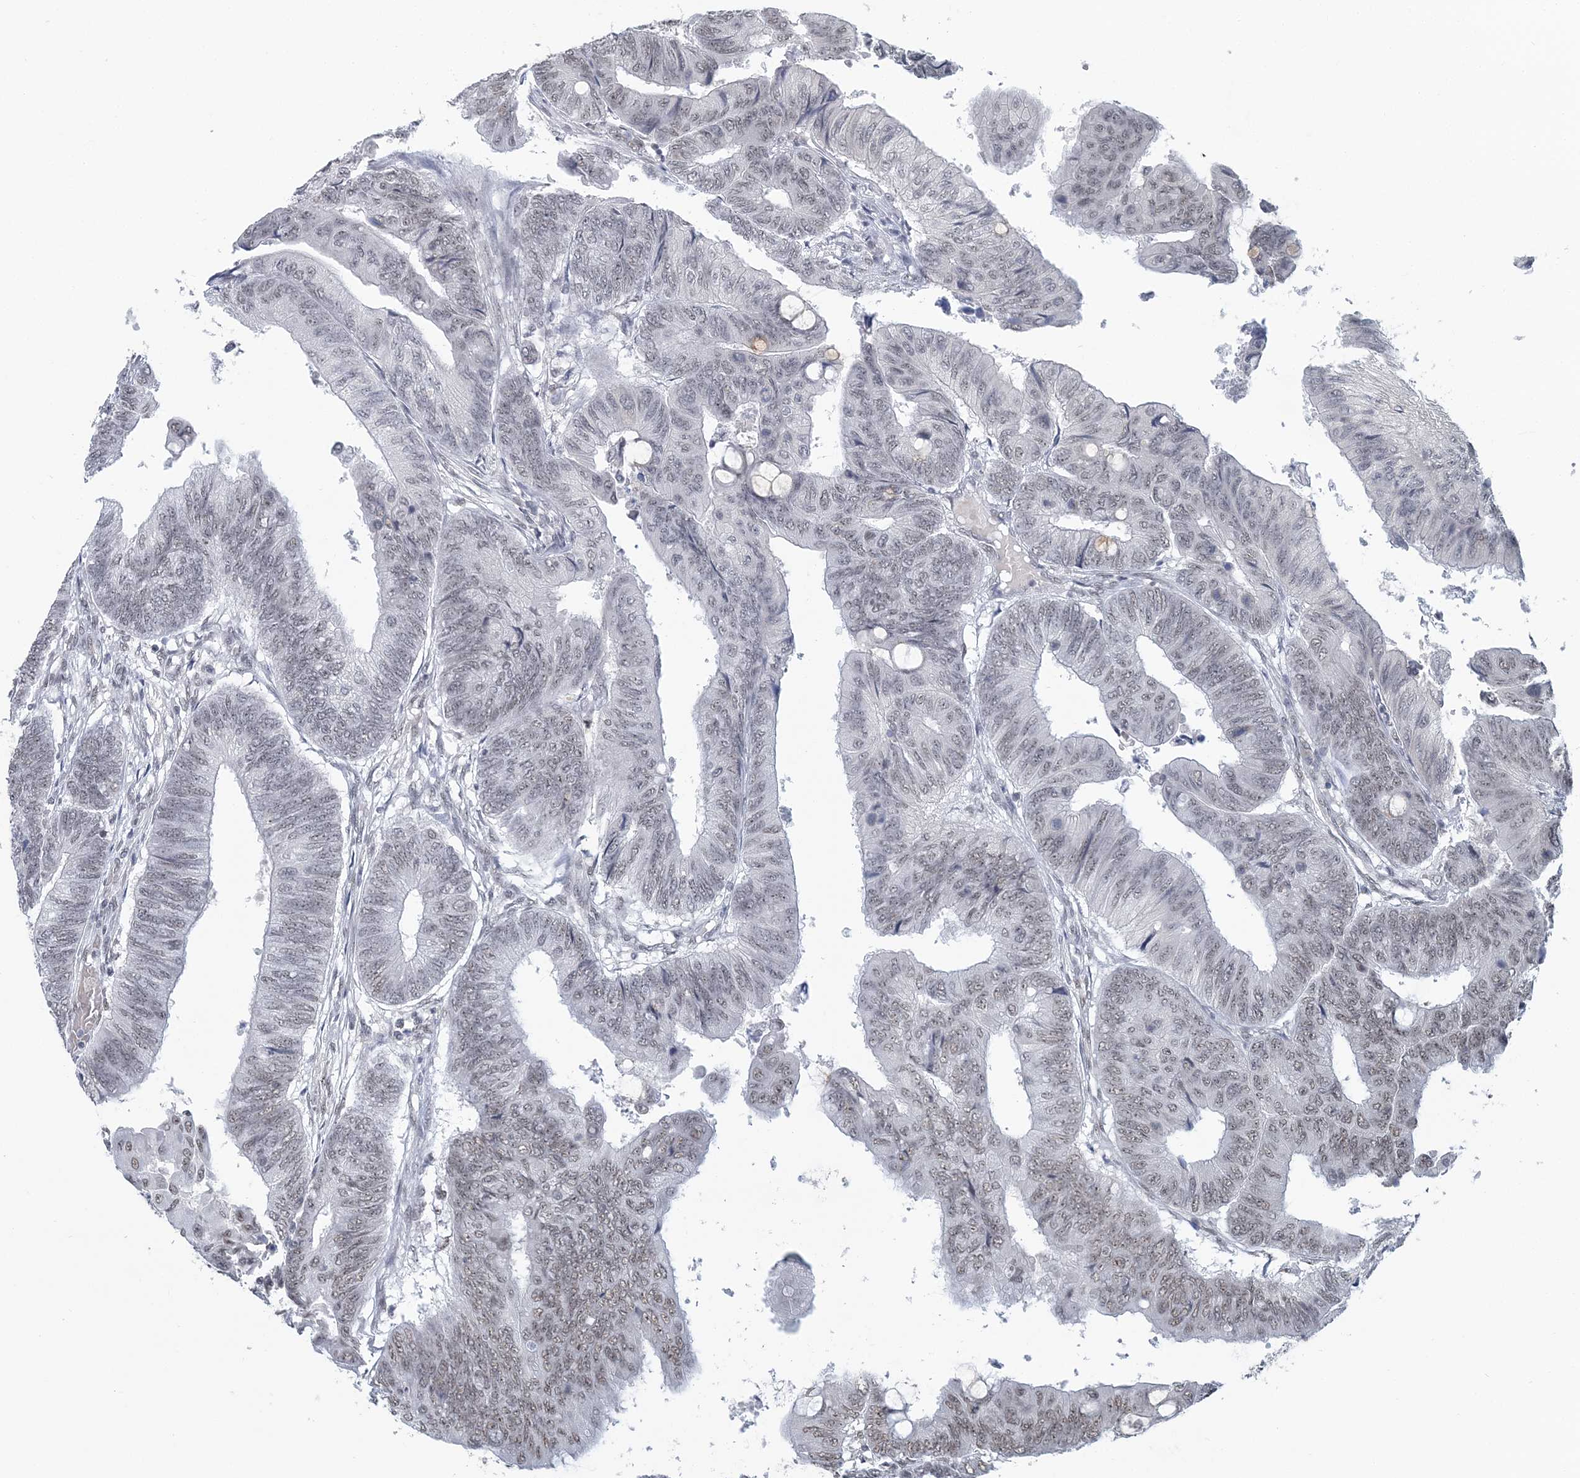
{"staining": {"intensity": "moderate", "quantity": "<25%", "location": "nuclear"}, "tissue": "colorectal cancer", "cell_type": "Tumor cells", "image_type": "cancer", "snomed": [{"axis": "morphology", "description": "Normal tissue, NOS"}, {"axis": "morphology", "description": "Adenocarcinoma, NOS"}, {"axis": "topography", "description": "Rectum"}, {"axis": "topography", "description": "Peripheral nerve tissue"}], "caption": "Tumor cells exhibit low levels of moderate nuclear positivity in about <25% of cells in adenocarcinoma (colorectal).", "gene": "PLRG1", "patient": {"sex": "male", "age": 92}}